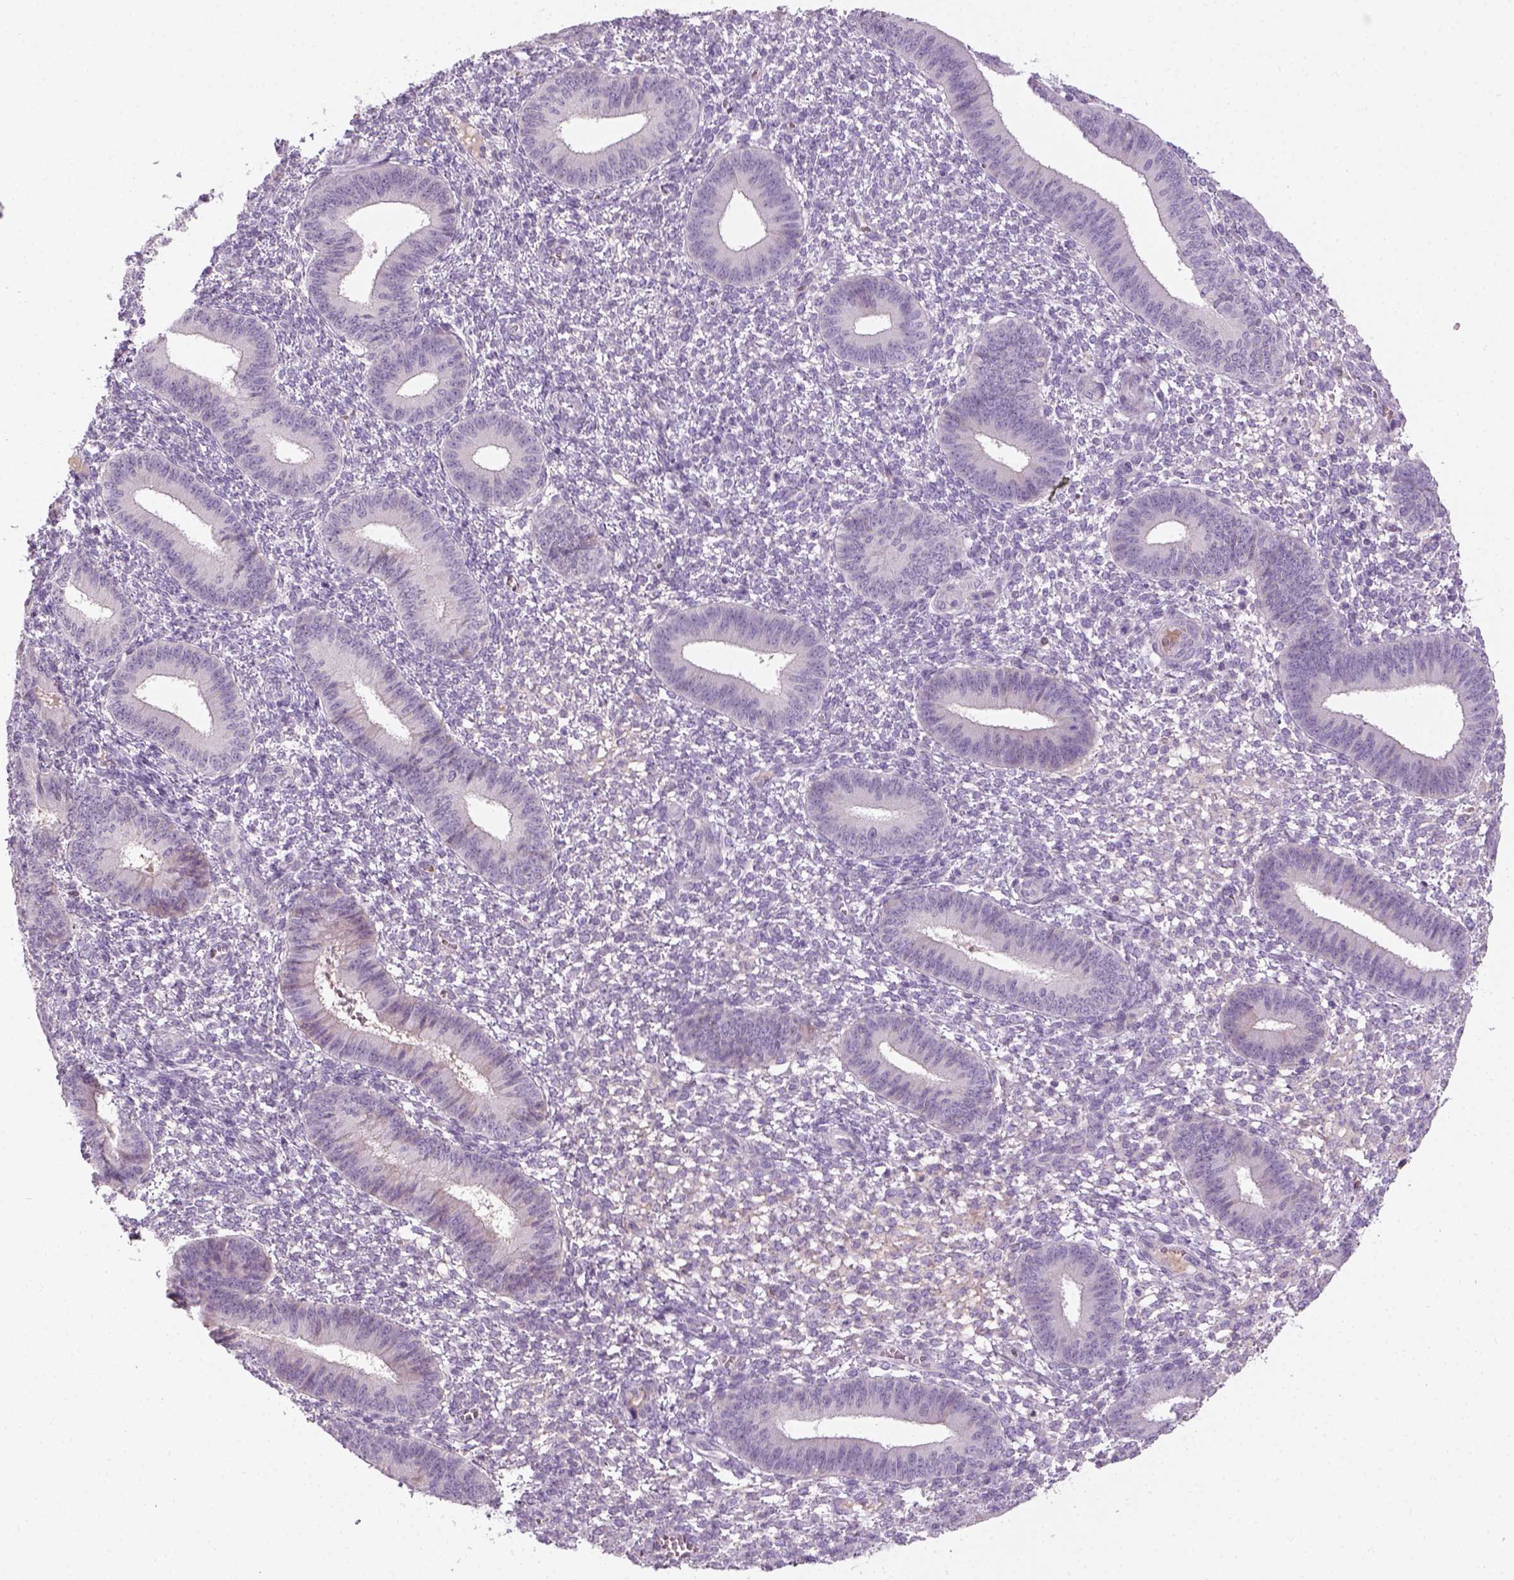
{"staining": {"intensity": "negative", "quantity": "none", "location": "none"}, "tissue": "endometrium", "cell_type": "Cells in endometrial stroma", "image_type": "normal", "snomed": [{"axis": "morphology", "description": "Normal tissue, NOS"}, {"axis": "topography", "description": "Endometrium"}], "caption": "The photomicrograph shows no significant staining in cells in endometrial stroma of endometrium.", "gene": "GFI1B", "patient": {"sex": "female", "age": 42}}